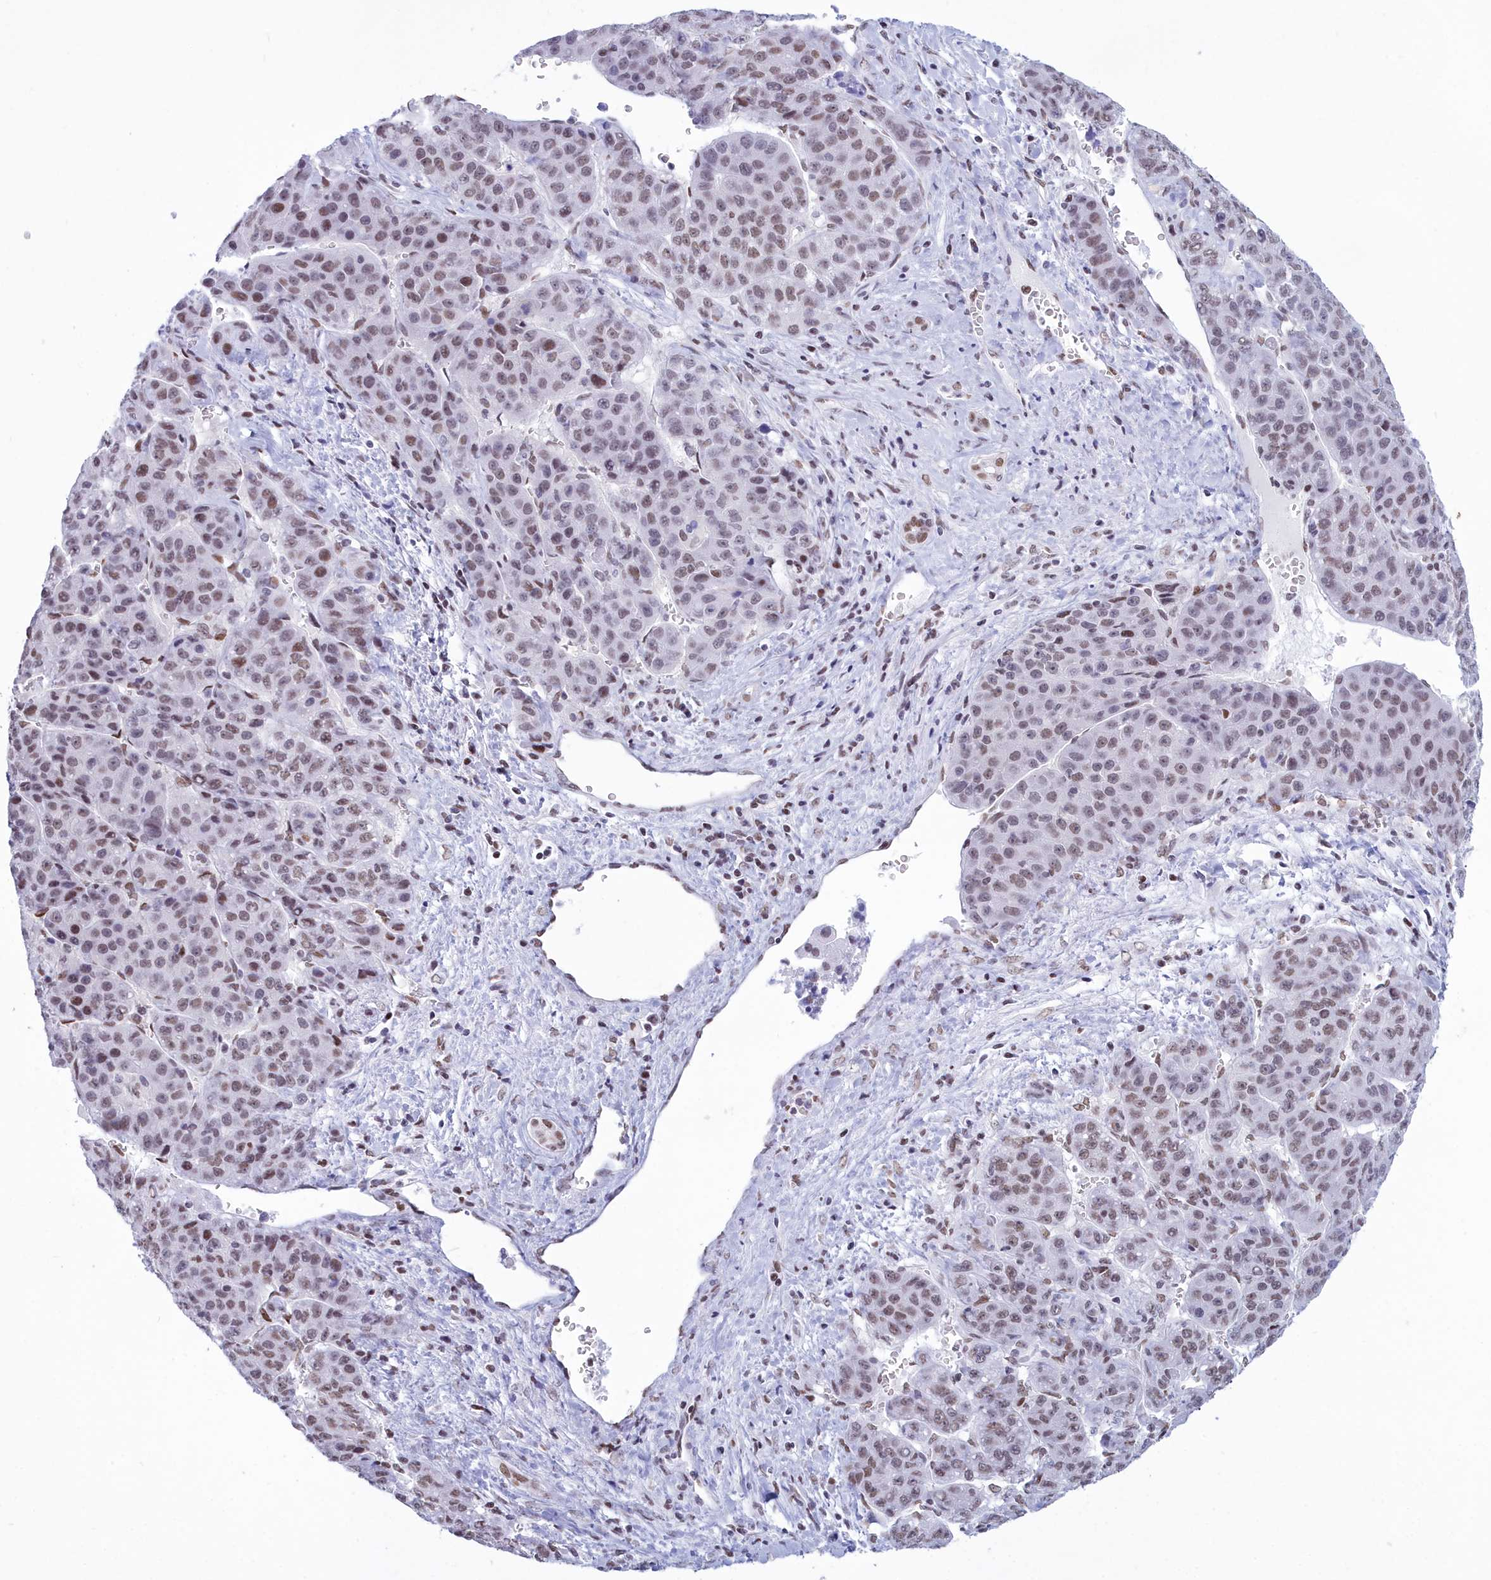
{"staining": {"intensity": "moderate", "quantity": ">75%", "location": "nuclear"}, "tissue": "liver cancer", "cell_type": "Tumor cells", "image_type": "cancer", "snomed": [{"axis": "morphology", "description": "Carcinoma, Hepatocellular, NOS"}, {"axis": "topography", "description": "Liver"}], "caption": "Human hepatocellular carcinoma (liver) stained for a protein (brown) displays moderate nuclear positive staining in about >75% of tumor cells.", "gene": "CDC26", "patient": {"sex": "female", "age": 53}}